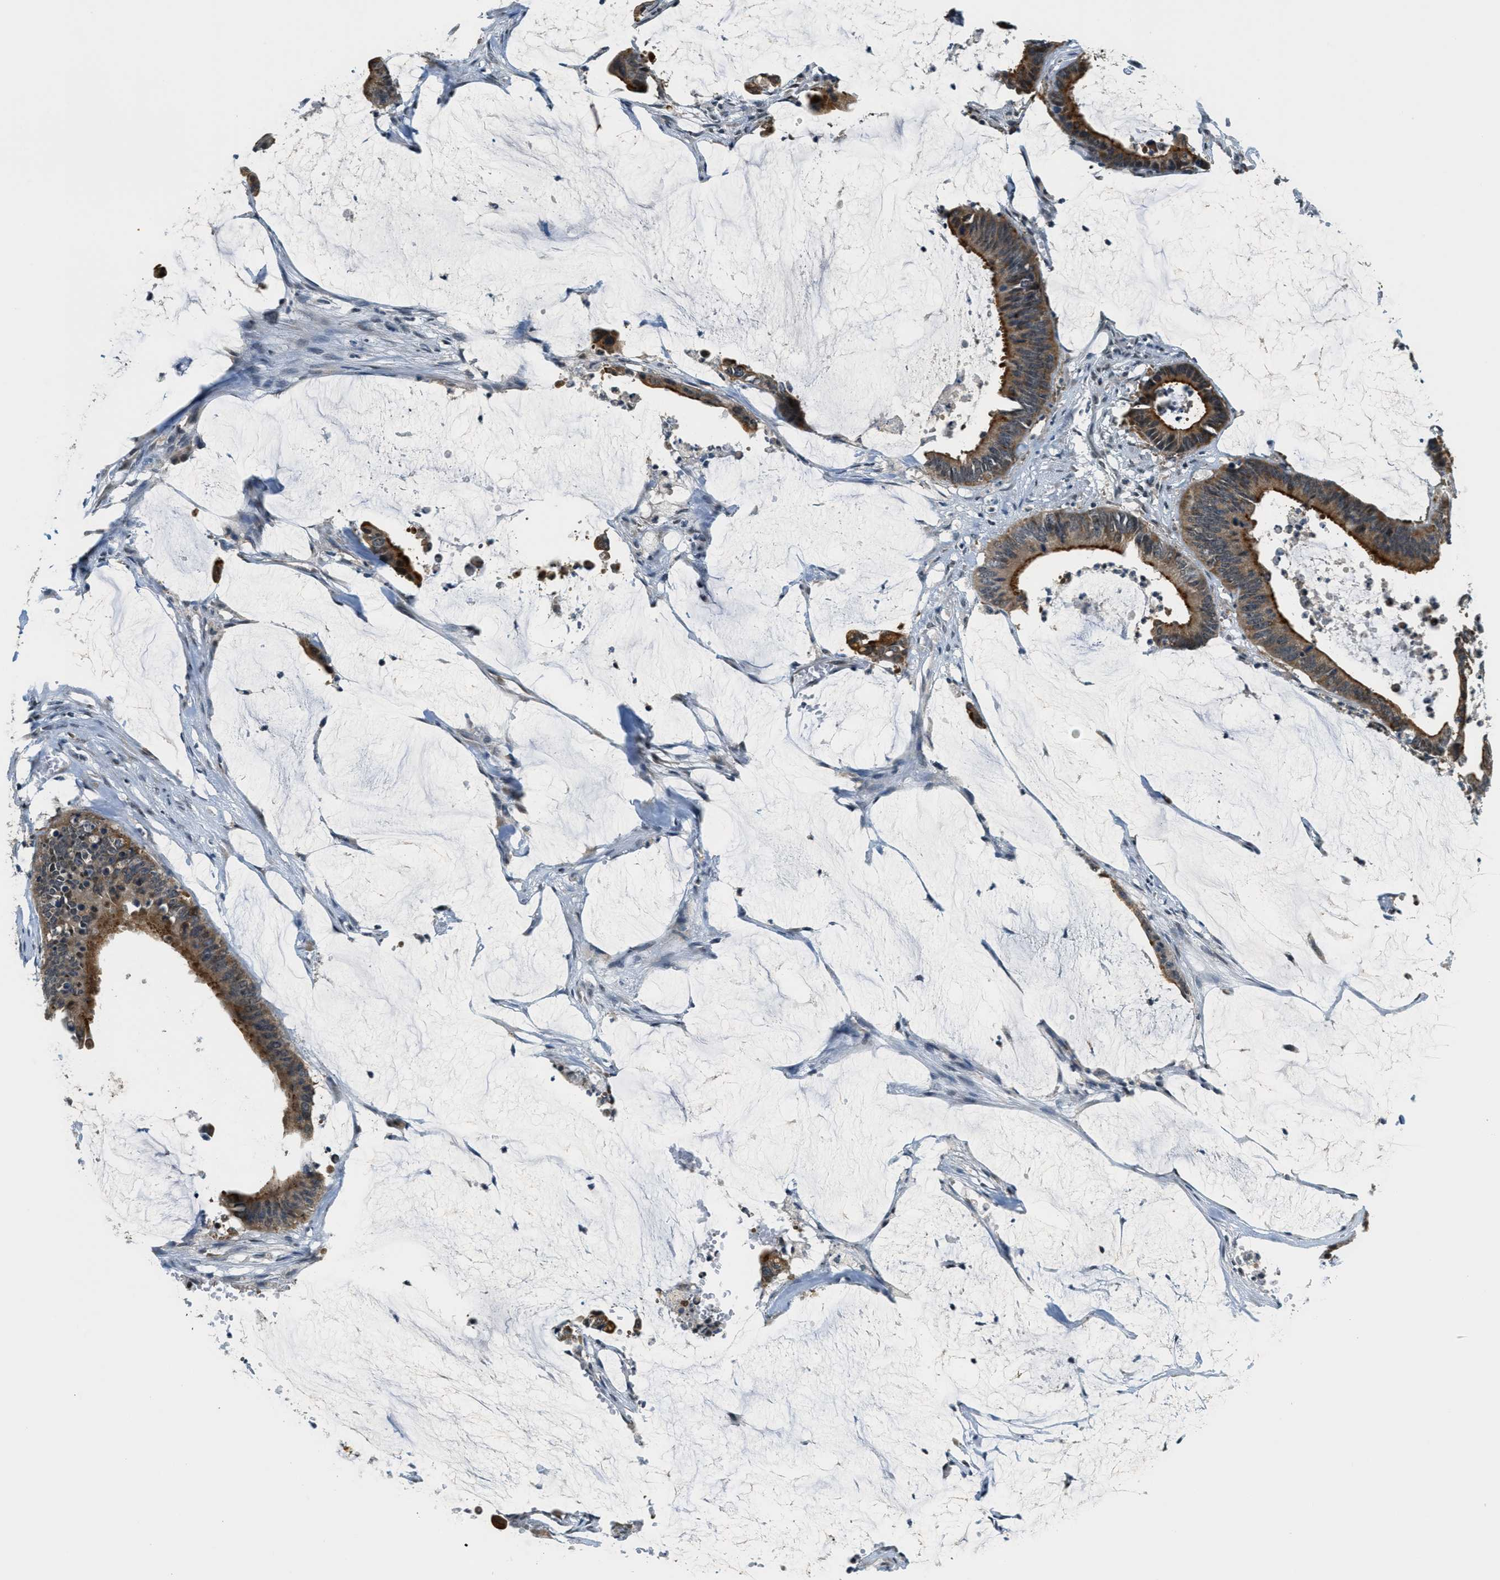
{"staining": {"intensity": "strong", "quantity": "25%-75%", "location": "cytoplasmic/membranous"}, "tissue": "colorectal cancer", "cell_type": "Tumor cells", "image_type": "cancer", "snomed": [{"axis": "morphology", "description": "Adenocarcinoma, NOS"}, {"axis": "topography", "description": "Rectum"}], "caption": "Immunohistochemistry (IHC) histopathology image of neoplastic tissue: colorectal cancer stained using immunohistochemistry (IHC) demonstrates high levels of strong protein expression localized specifically in the cytoplasmic/membranous of tumor cells, appearing as a cytoplasmic/membranous brown color.", "gene": "RAB11FIP1", "patient": {"sex": "female", "age": 66}}